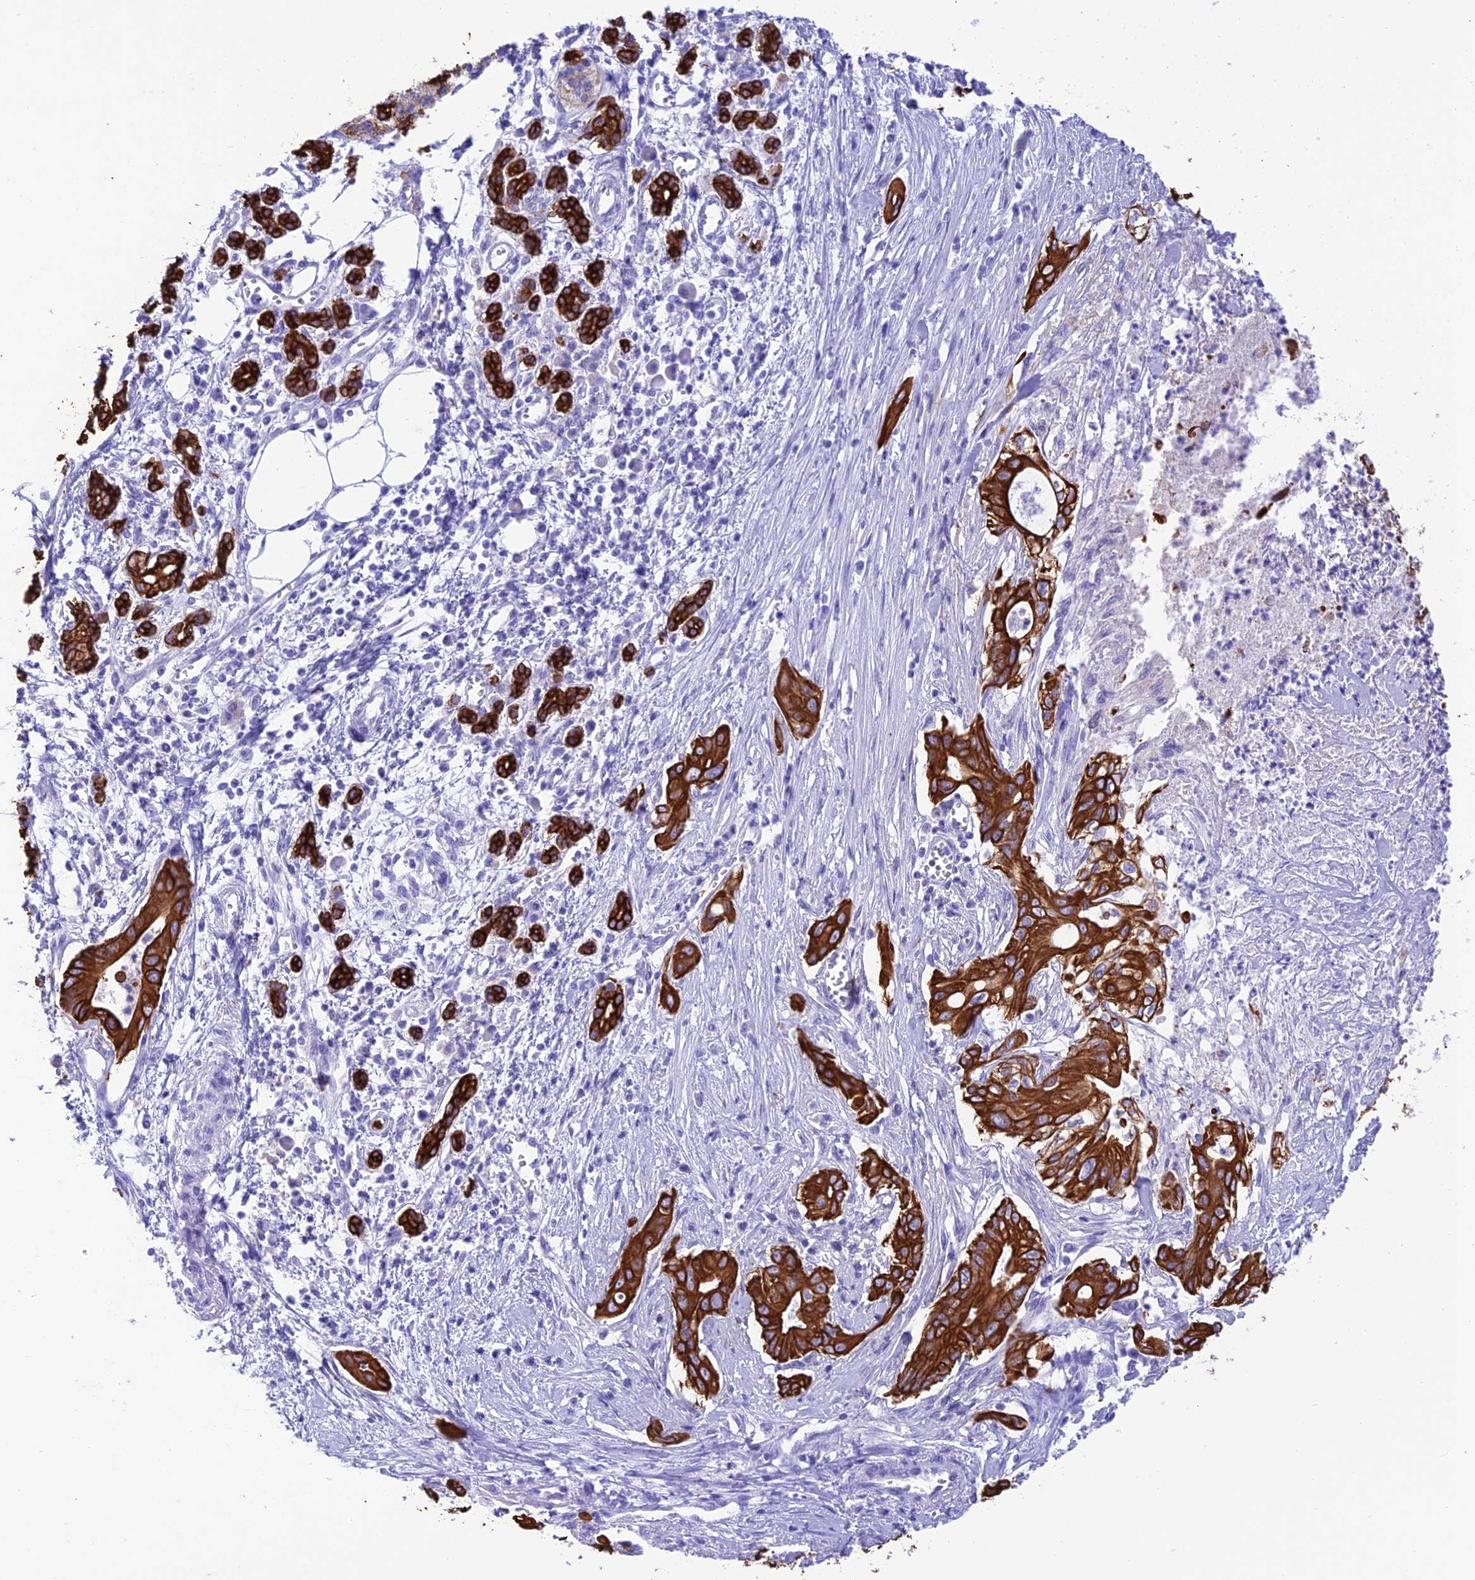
{"staining": {"intensity": "strong", "quantity": ">75%", "location": "cytoplasmic/membranous"}, "tissue": "pancreatic cancer", "cell_type": "Tumor cells", "image_type": "cancer", "snomed": [{"axis": "morphology", "description": "Adenocarcinoma, NOS"}, {"axis": "topography", "description": "Pancreas"}], "caption": "Immunohistochemical staining of human pancreatic cancer displays strong cytoplasmic/membranous protein positivity in approximately >75% of tumor cells.", "gene": "VPS52", "patient": {"sex": "male", "age": 58}}